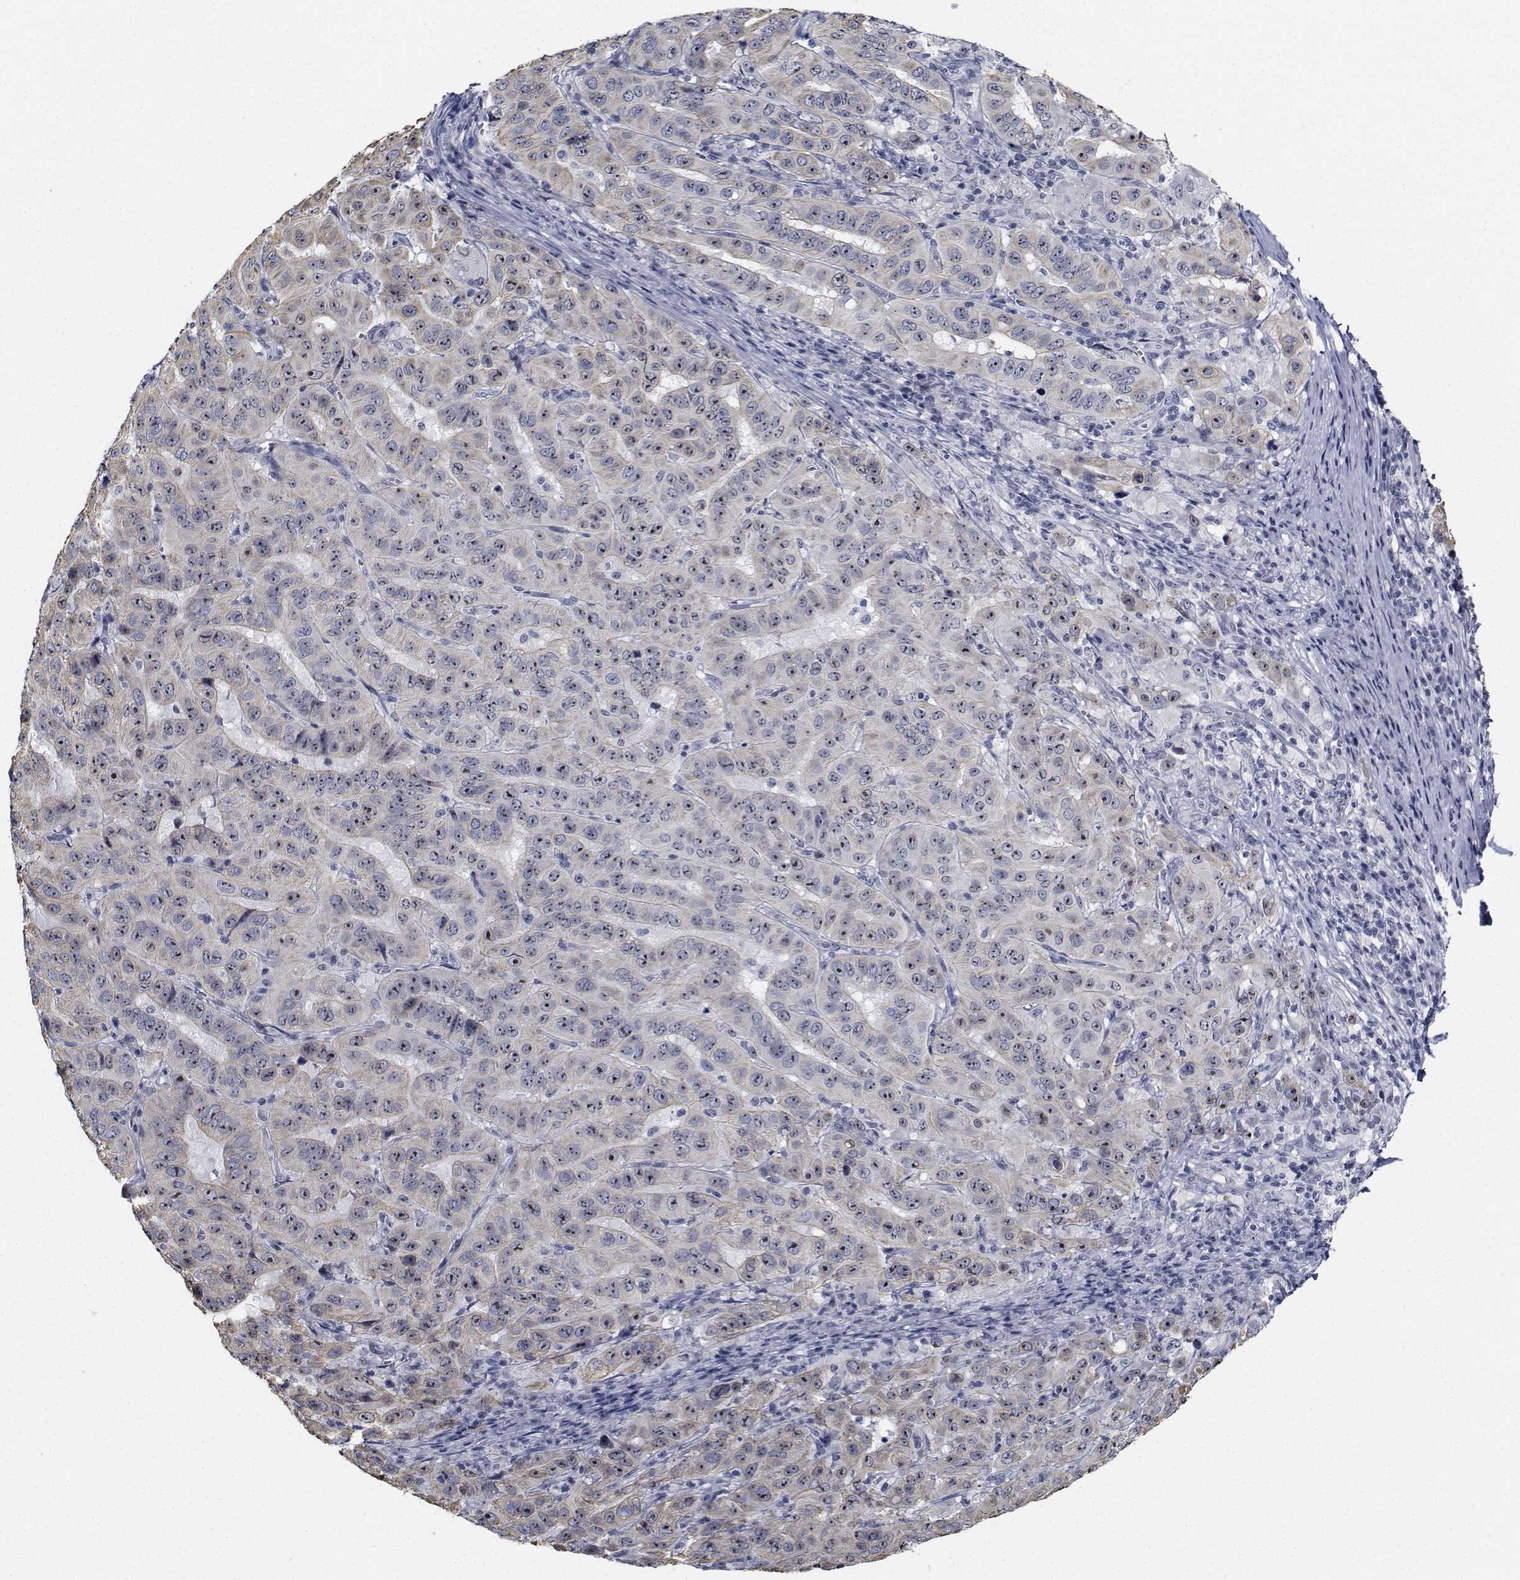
{"staining": {"intensity": "weak", "quantity": ">75%", "location": "nuclear"}, "tissue": "pancreatic cancer", "cell_type": "Tumor cells", "image_type": "cancer", "snomed": [{"axis": "morphology", "description": "Adenocarcinoma, NOS"}, {"axis": "topography", "description": "Pancreas"}], "caption": "Immunohistochemistry (IHC) (DAB) staining of pancreatic adenocarcinoma displays weak nuclear protein positivity in approximately >75% of tumor cells. Nuclei are stained in blue.", "gene": "NVL", "patient": {"sex": "male", "age": 63}}